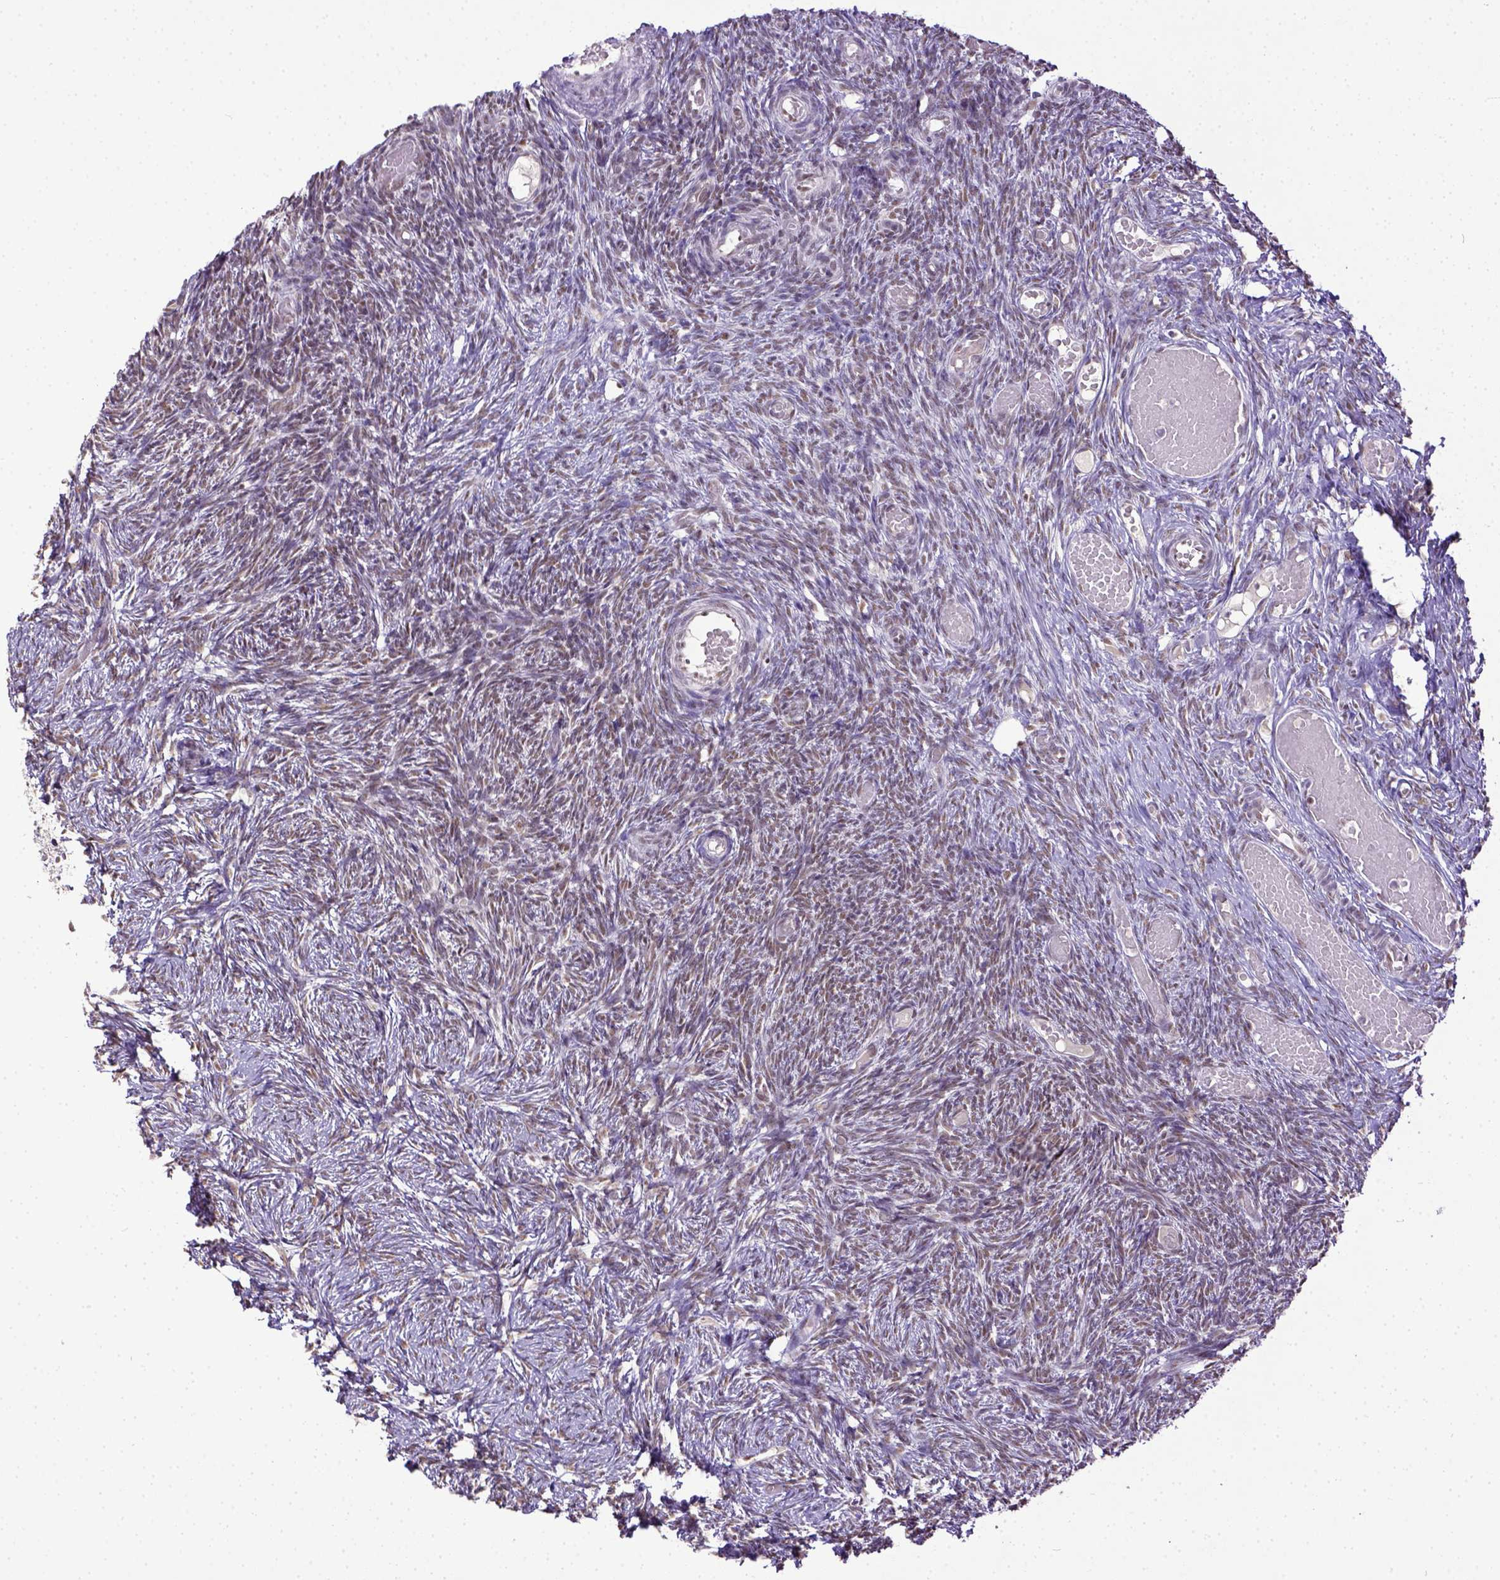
{"staining": {"intensity": "weak", "quantity": ">75%", "location": "nuclear"}, "tissue": "ovary", "cell_type": "Ovarian stroma cells", "image_type": "normal", "snomed": [{"axis": "morphology", "description": "Normal tissue, NOS"}, {"axis": "topography", "description": "Ovary"}], "caption": "Approximately >75% of ovarian stroma cells in benign human ovary display weak nuclear protein staining as visualized by brown immunohistochemical staining.", "gene": "ERCC1", "patient": {"sex": "female", "age": 39}}